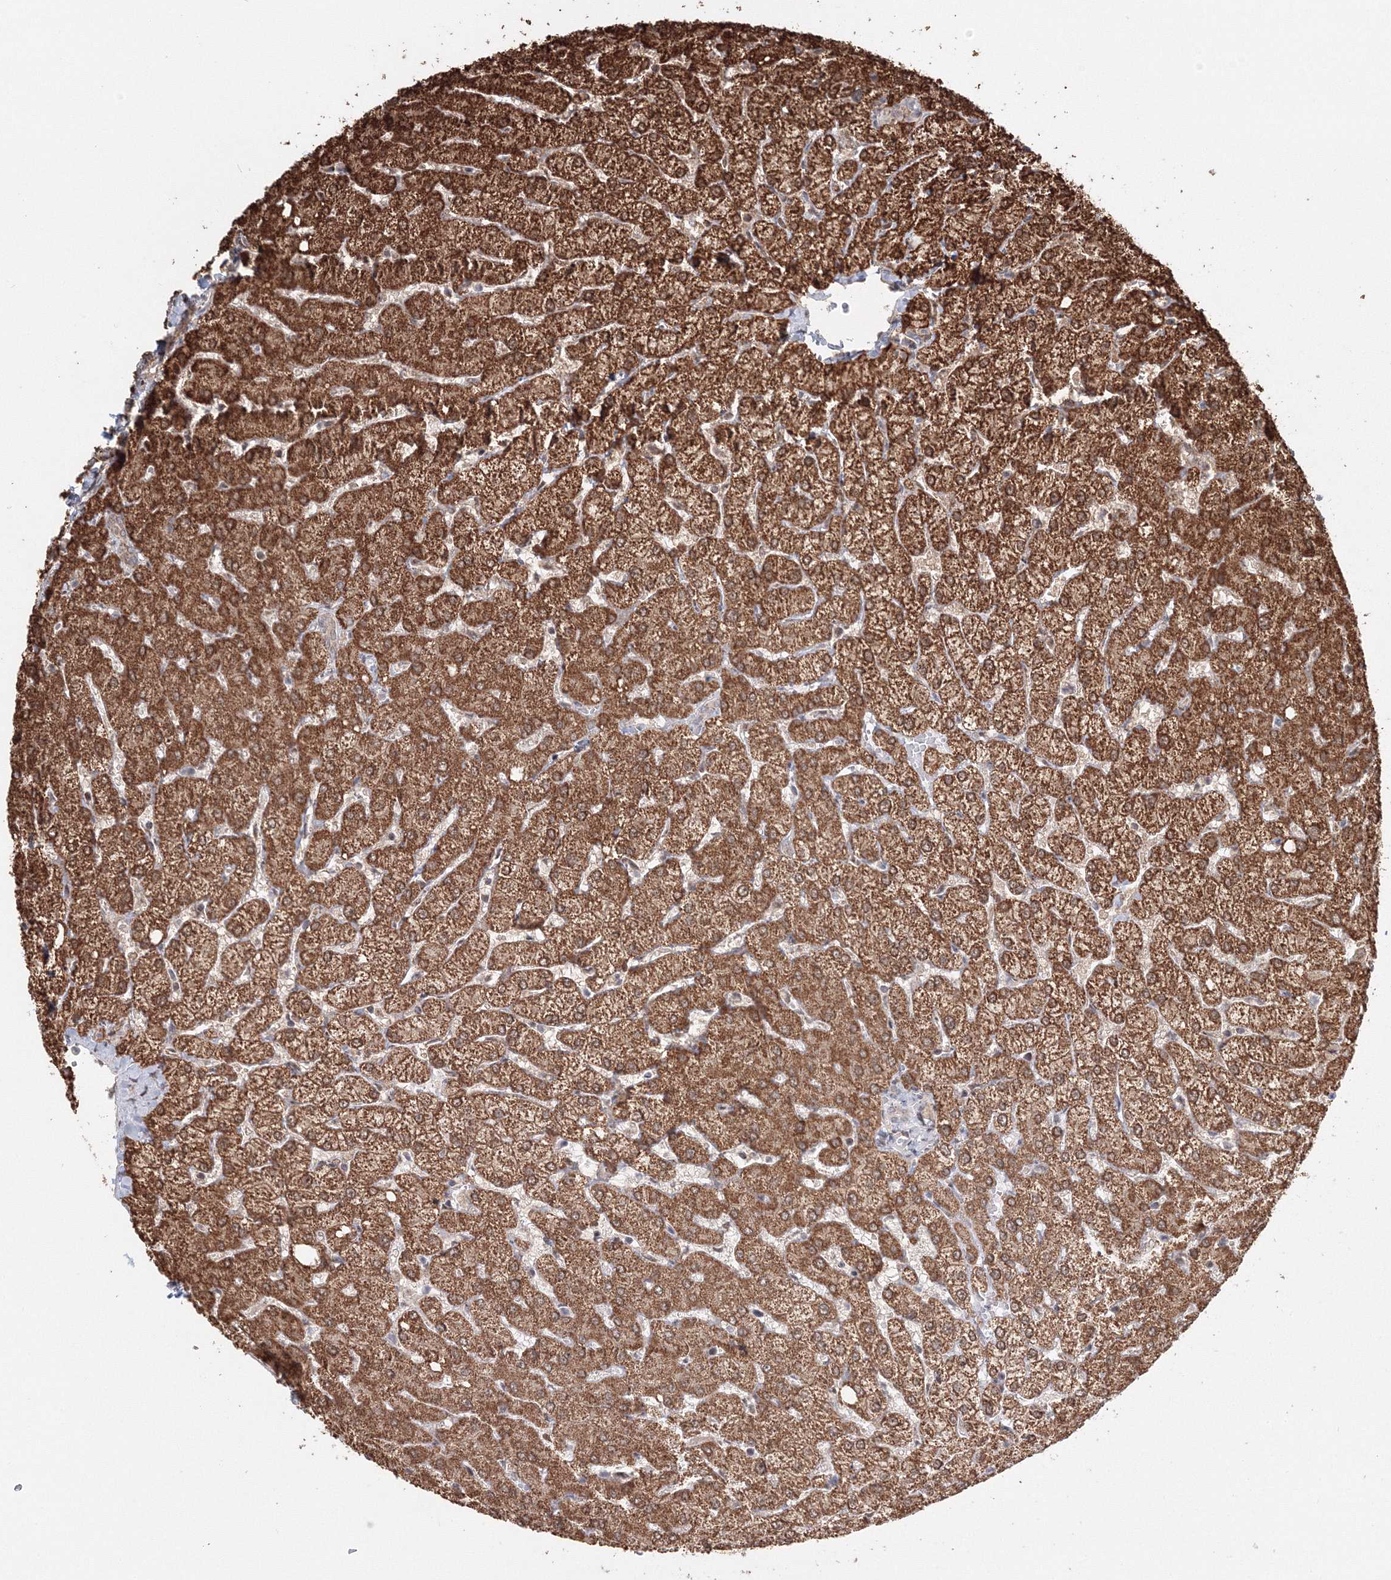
{"staining": {"intensity": "negative", "quantity": "none", "location": "none"}, "tissue": "liver", "cell_type": "Cholangiocytes", "image_type": "normal", "snomed": [{"axis": "morphology", "description": "Normal tissue, NOS"}, {"axis": "topography", "description": "Liver"}], "caption": "Liver stained for a protein using immunohistochemistry (IHC) exhibits no staining cholangiocytes.", "gene": "PSMD6", "patient": {"sex": "female", "age": 54}}